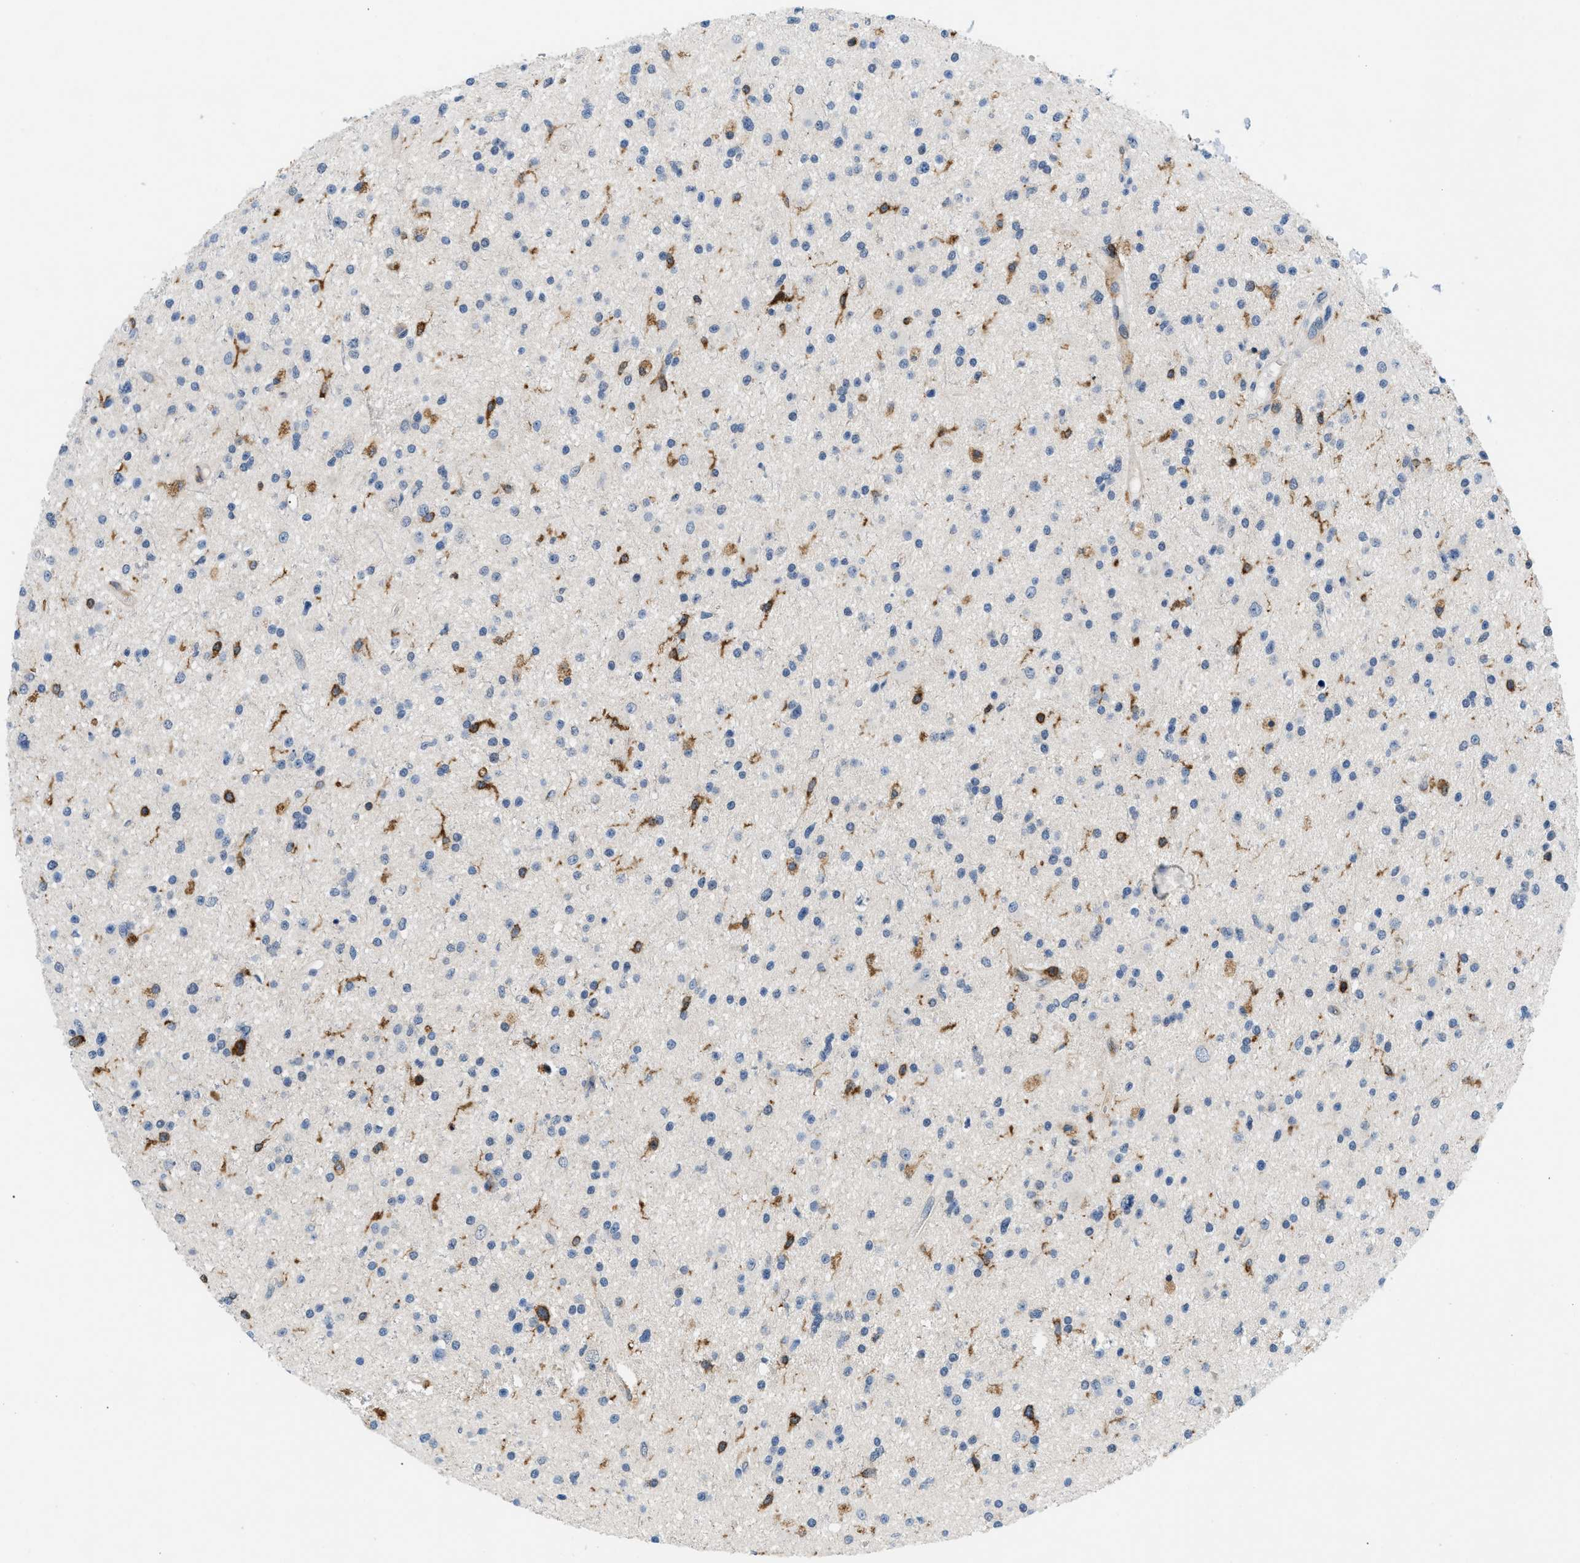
{"staining": {"intensity": "negative", "quantity": "none", "location": "none"}, "tissue": "glioma", "cell_type": "Tumor cells", "image_type": "cancer", "snomed": [{"axis": "morphology", "description": "Glioma, malignant, High grade"}, {"axis": "topography", "description": "Brain"}], "caption": "The immunohistochemistry image has no significant expression in tumor cells of glioma tissue.", "gene": "INPP5D", "patient": {"sex": "male", "age": 33}}